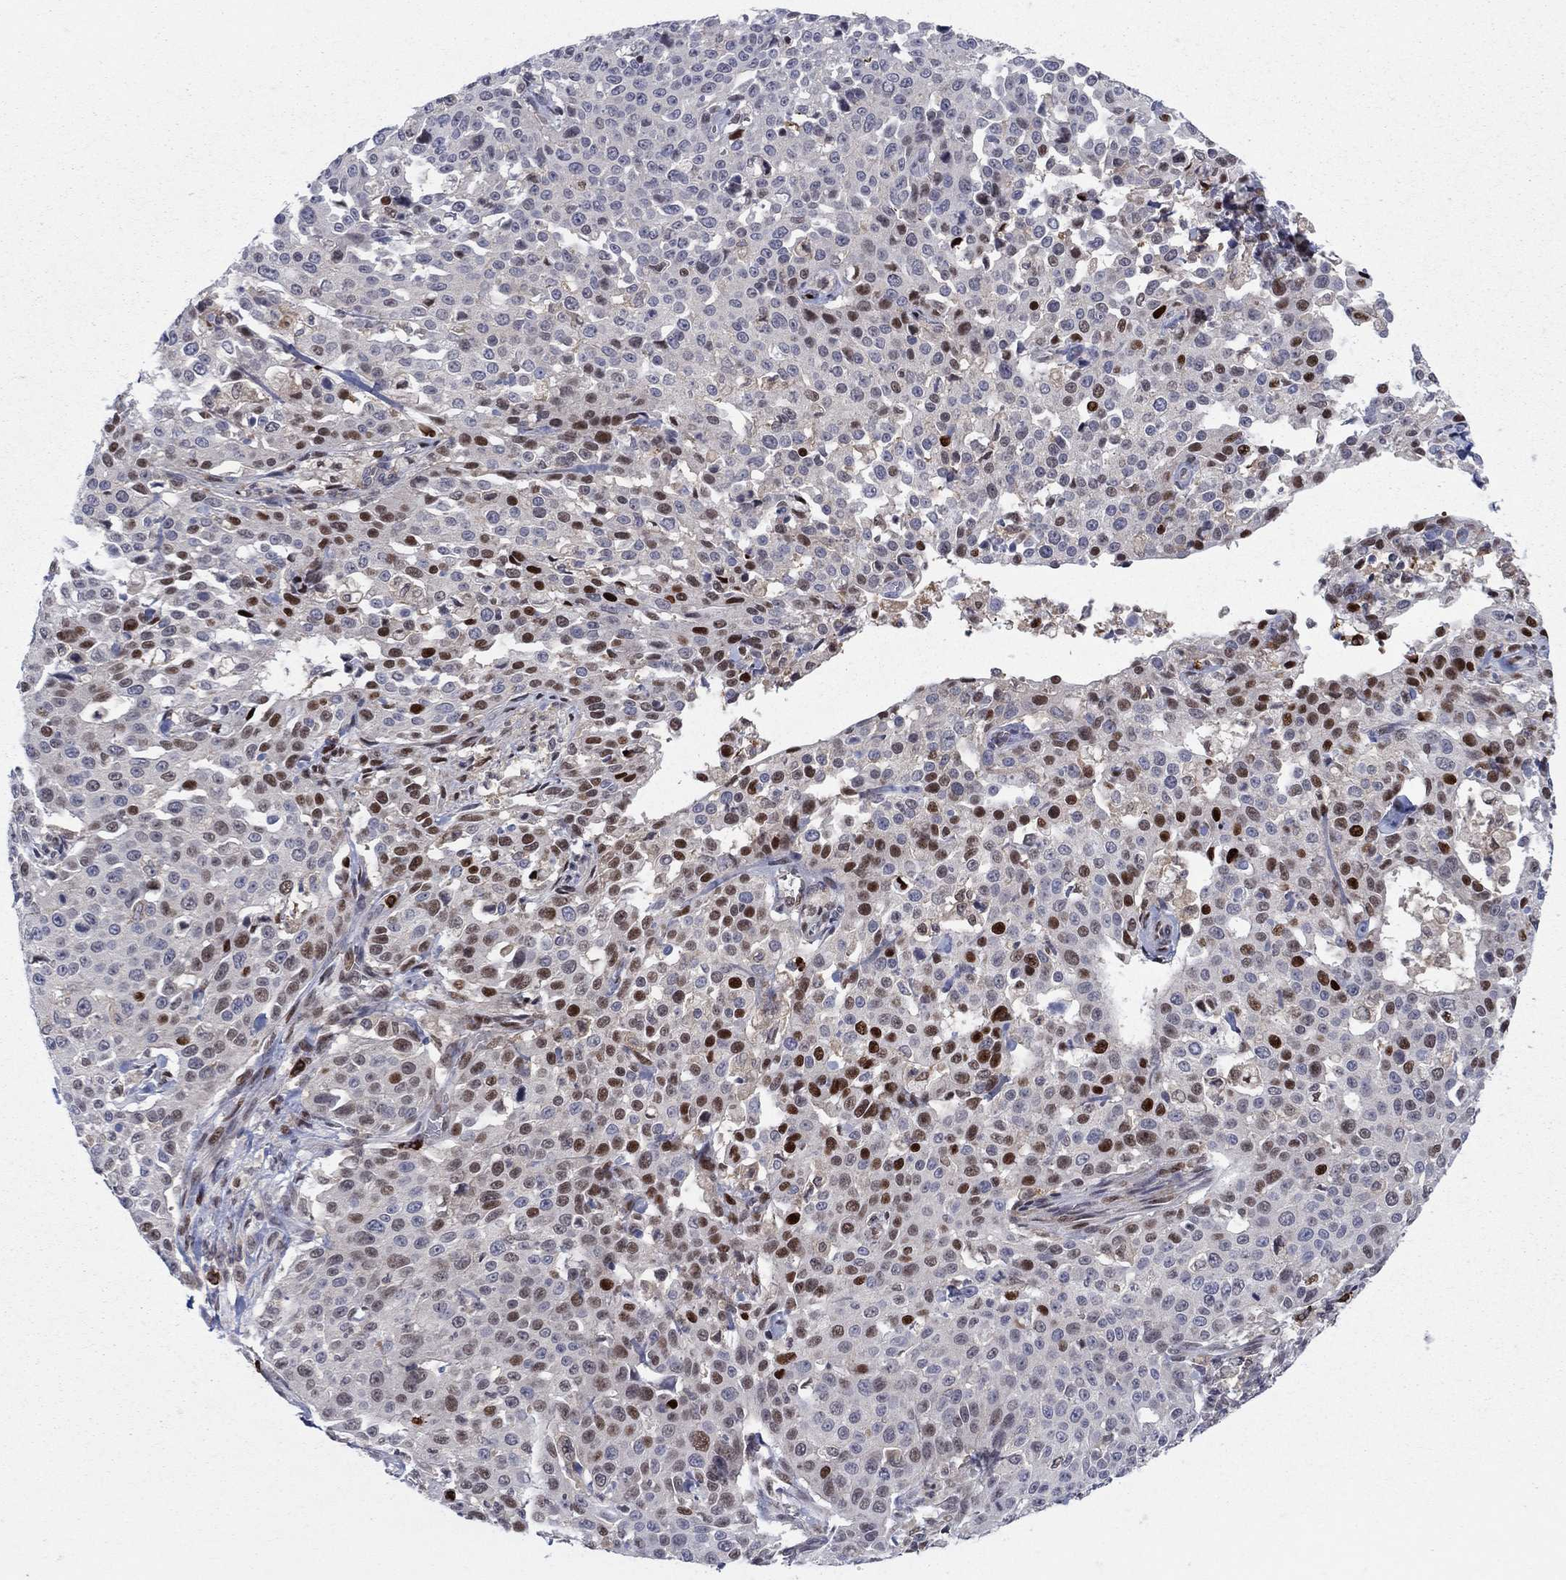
{"staining": {"intensity": "strong", "quantity": "<25%", "location": "nuclear"}, "tissue": "cervical cancer", "cell_type": "Tumor cells", "image_type": "cancer", "snomed": [{"axis": "morphology", "description": "Squamous cell carcinoma, NOS"}, {"axis": "topography", "description": "Cervix"}], "caption": "A micrograph of squamous cell carcinoma (cervical) stained for a protein displays strong nuclear brown staining in tumor cells. The staining was performed using DAB to visualize the protein expression in brown, while the nuclei were stained in blue with hematoxylin (Magnification: 20x).", "gene": "ZNHIT3", "patient": {"sex": "female", "age": 26}}